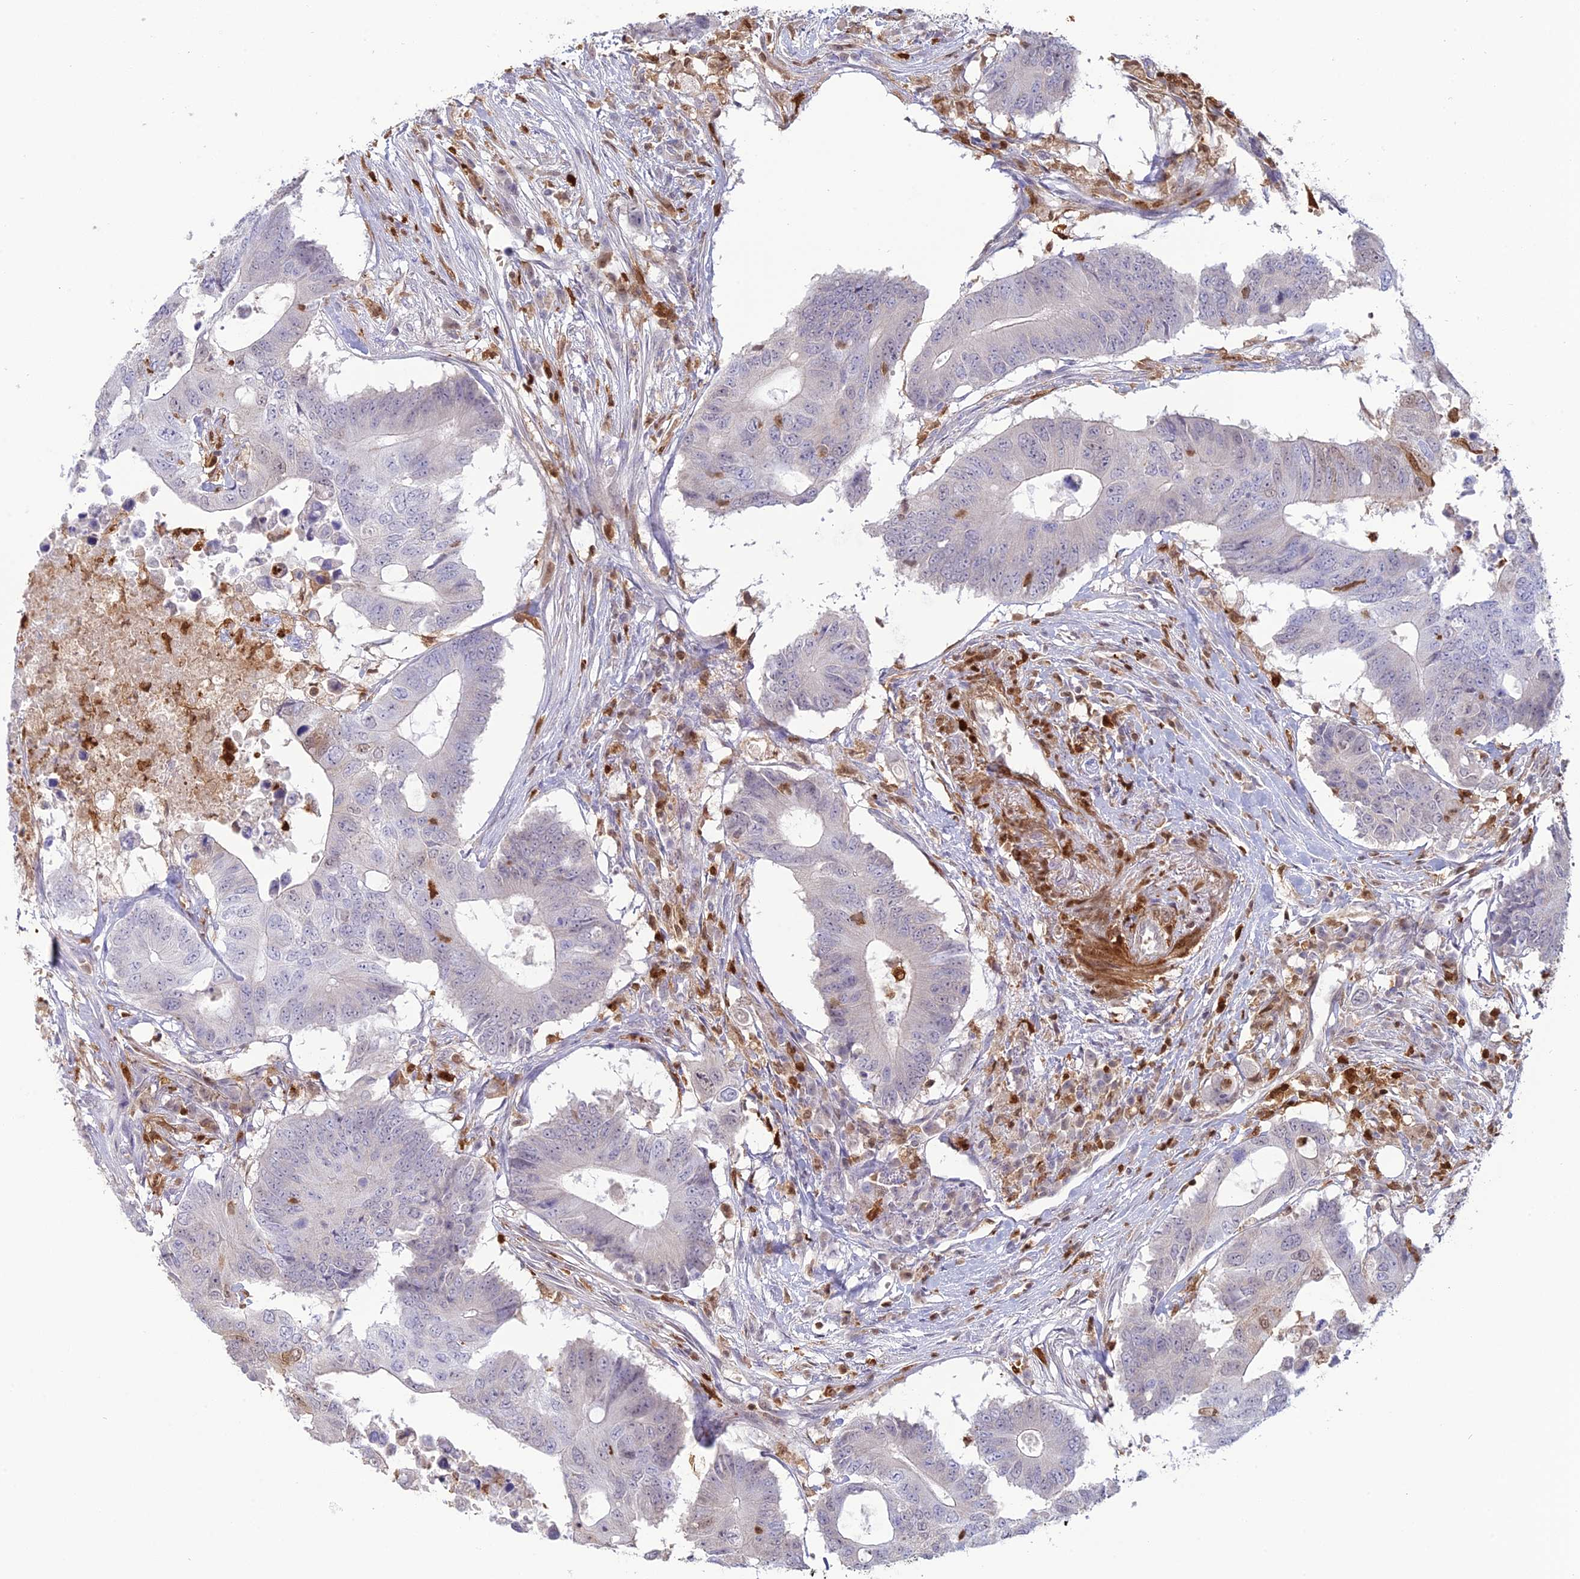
{"staining": {"intensity": "negative", "quantity": "none", "location": "none"}, "tissue": "colorectal cancer", "cell_type": "Tumor cells", "image_type": "cancer", "snomed": [{"axis": "morphology", "description": "Adenocarcinoma, NOS"}, {"axis": "topography", "description": "Colon"}], "caption": "The histopathology image displays no staining of tumor cells in colorectal adenocarcinoma. The staining was performed using DAB to visualize the protein expression in brown, while the nuclei were stained in blue with hematoxylin (Magnification: 20x).", "gene": "PGBD4", "patient": {"sex": "male", "age": 71}}